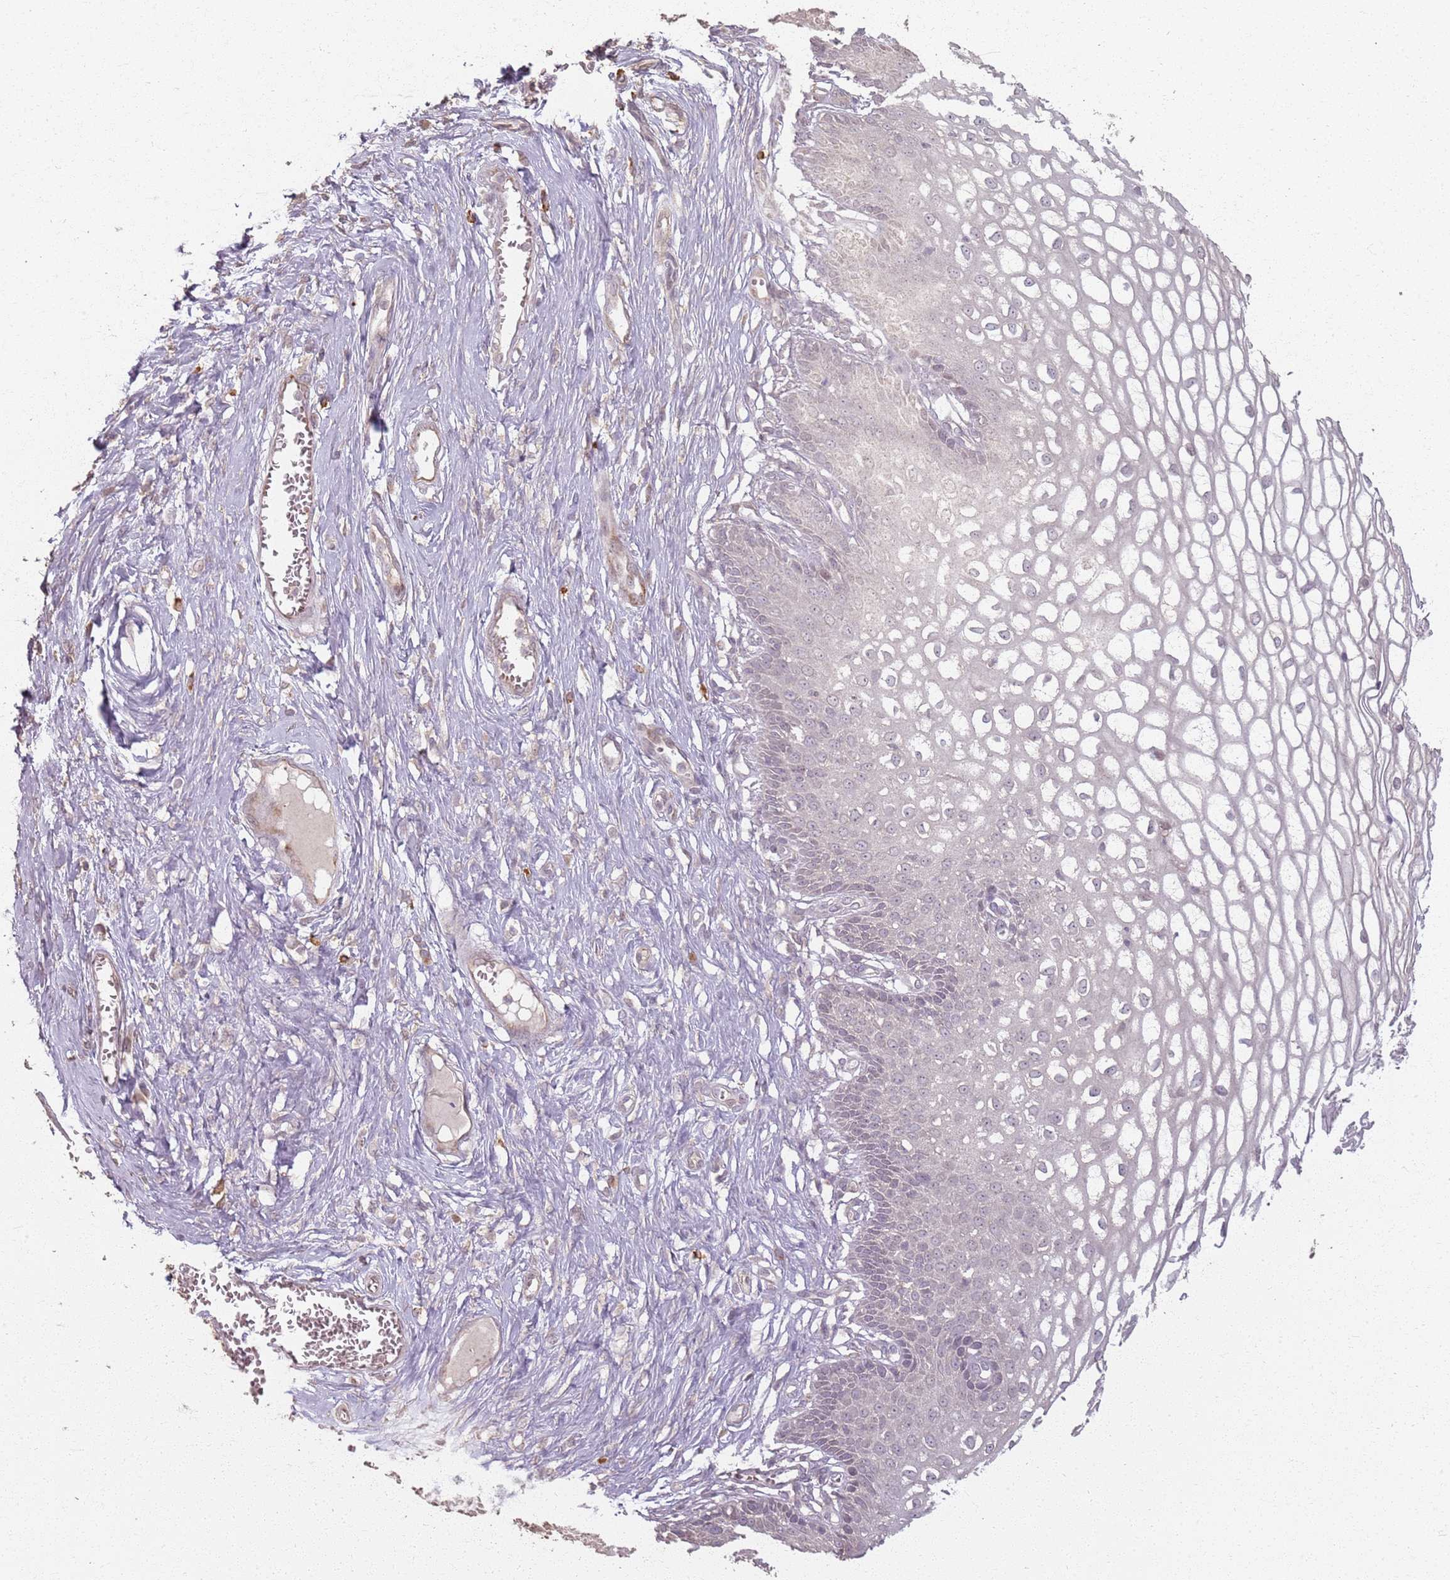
{"staining": {"intensity": "negative", "quantity": "none", "location": "none"}, "tissue": "cervix", "cell_type": "Glandular cells", "image_type": "normal", "snomed": [{"axis": "morphology", "description": "Normal tissue, NOS"}, {"axis": "morphology", "description": "Adenocarcinoma, NOS"}, {"axis": "topography", "description": "Cervix"}], "caption": "Glandular cells show no significant staining in normal cervix. (DAB IHC visualized using brightfield microscopy, high magnification).", "gene": "CCDC168", "patient": {"sex": "female", "age": 29}}